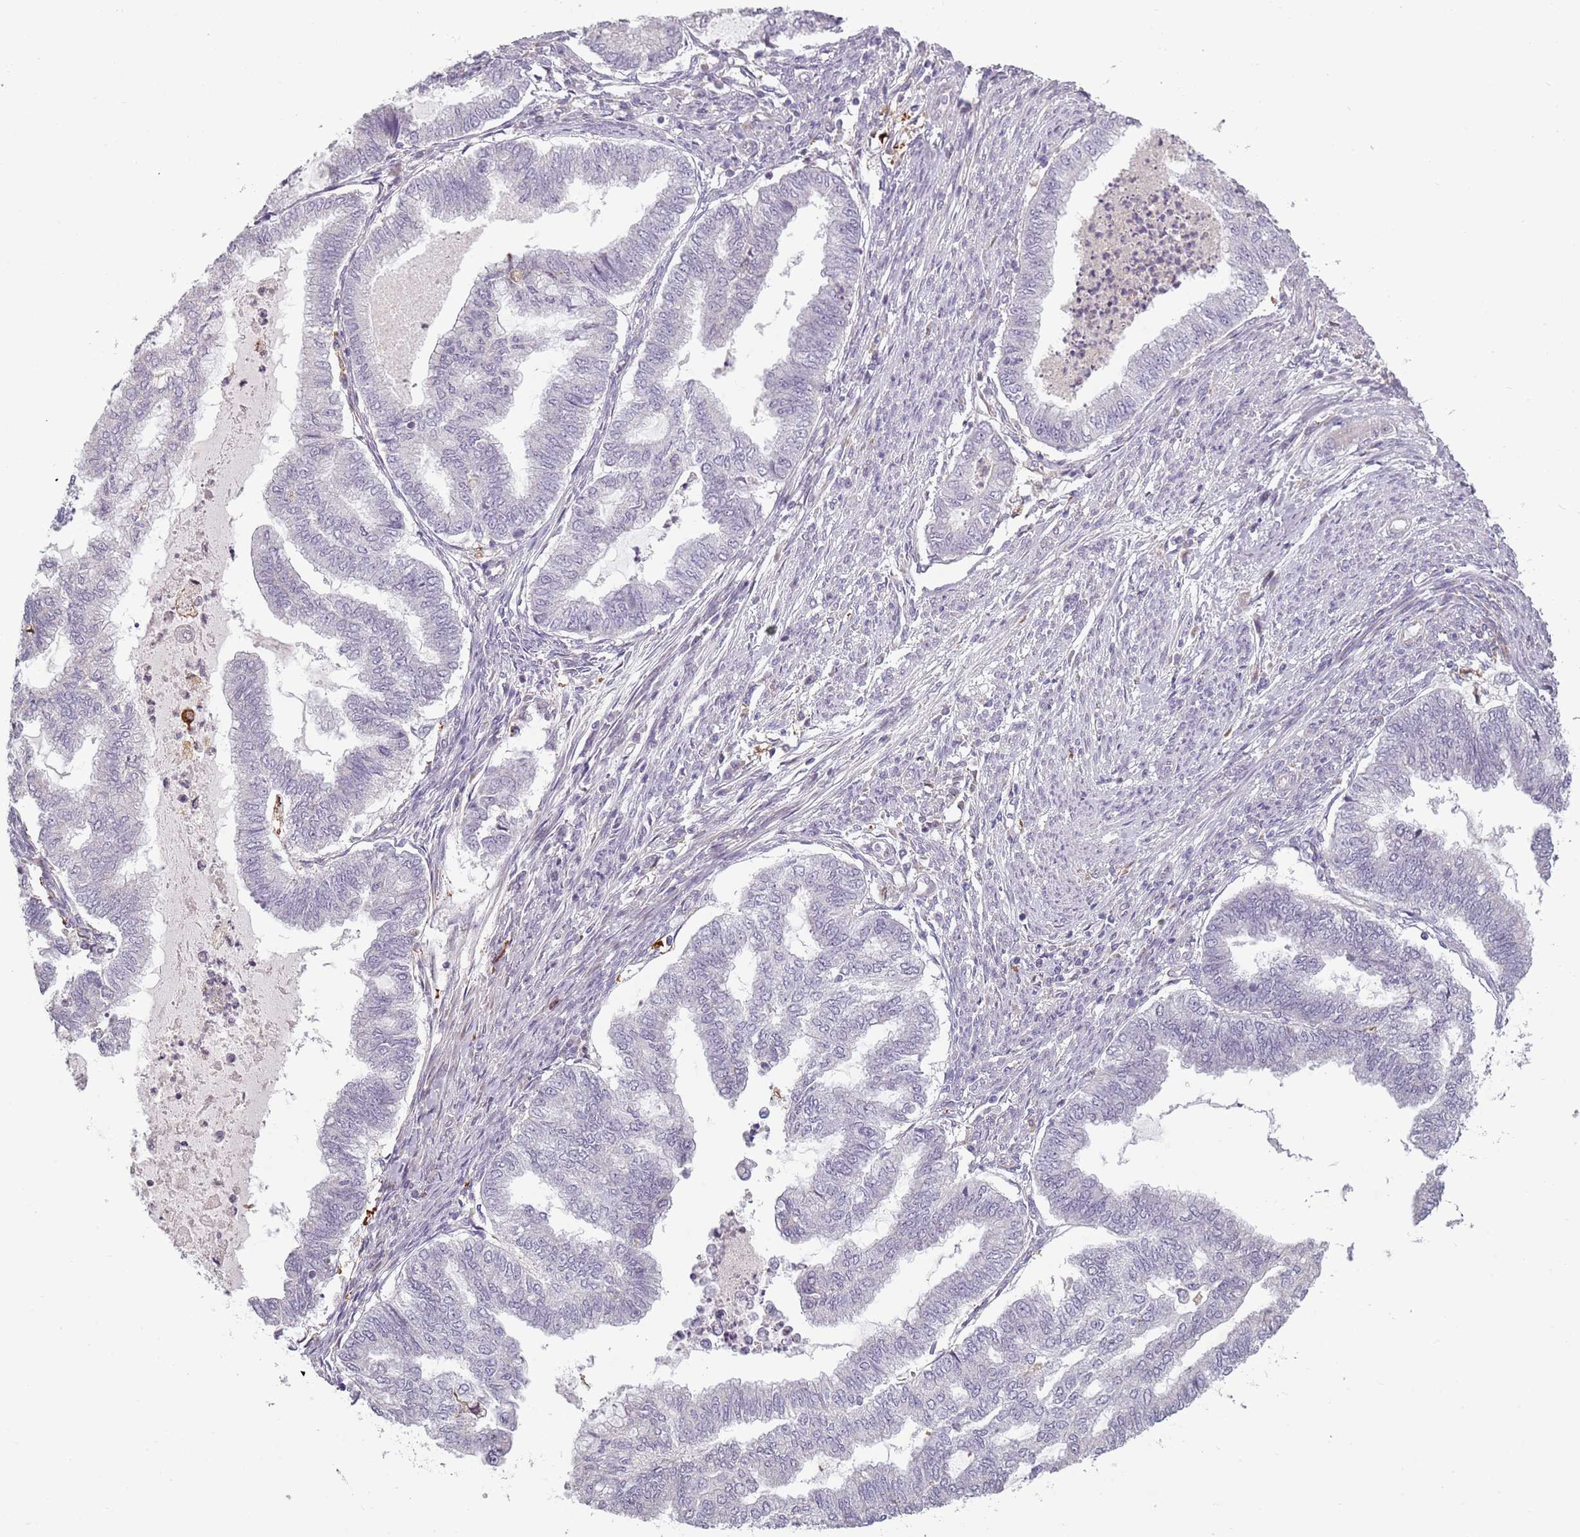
{"staining": {"intensity": "negative", "quantity": "none", "location": "none"}, "tissue": "endometrial cancer", "cell_type": "Tumor cells", "image_type": "cancer", "snomed": [{"axis": "morphology", "description": "Adenocarcinoma, NOS"}, {"axis": "topography", "description": "Endometrium"}], "caption": "This is an immunohistochemistry (IHC) micrograph of endometrial adenocarcinoma. There is no staining in tumor cells.", "gene": "CC2D2B", "patient": {"sex": "female", "age": 79}}